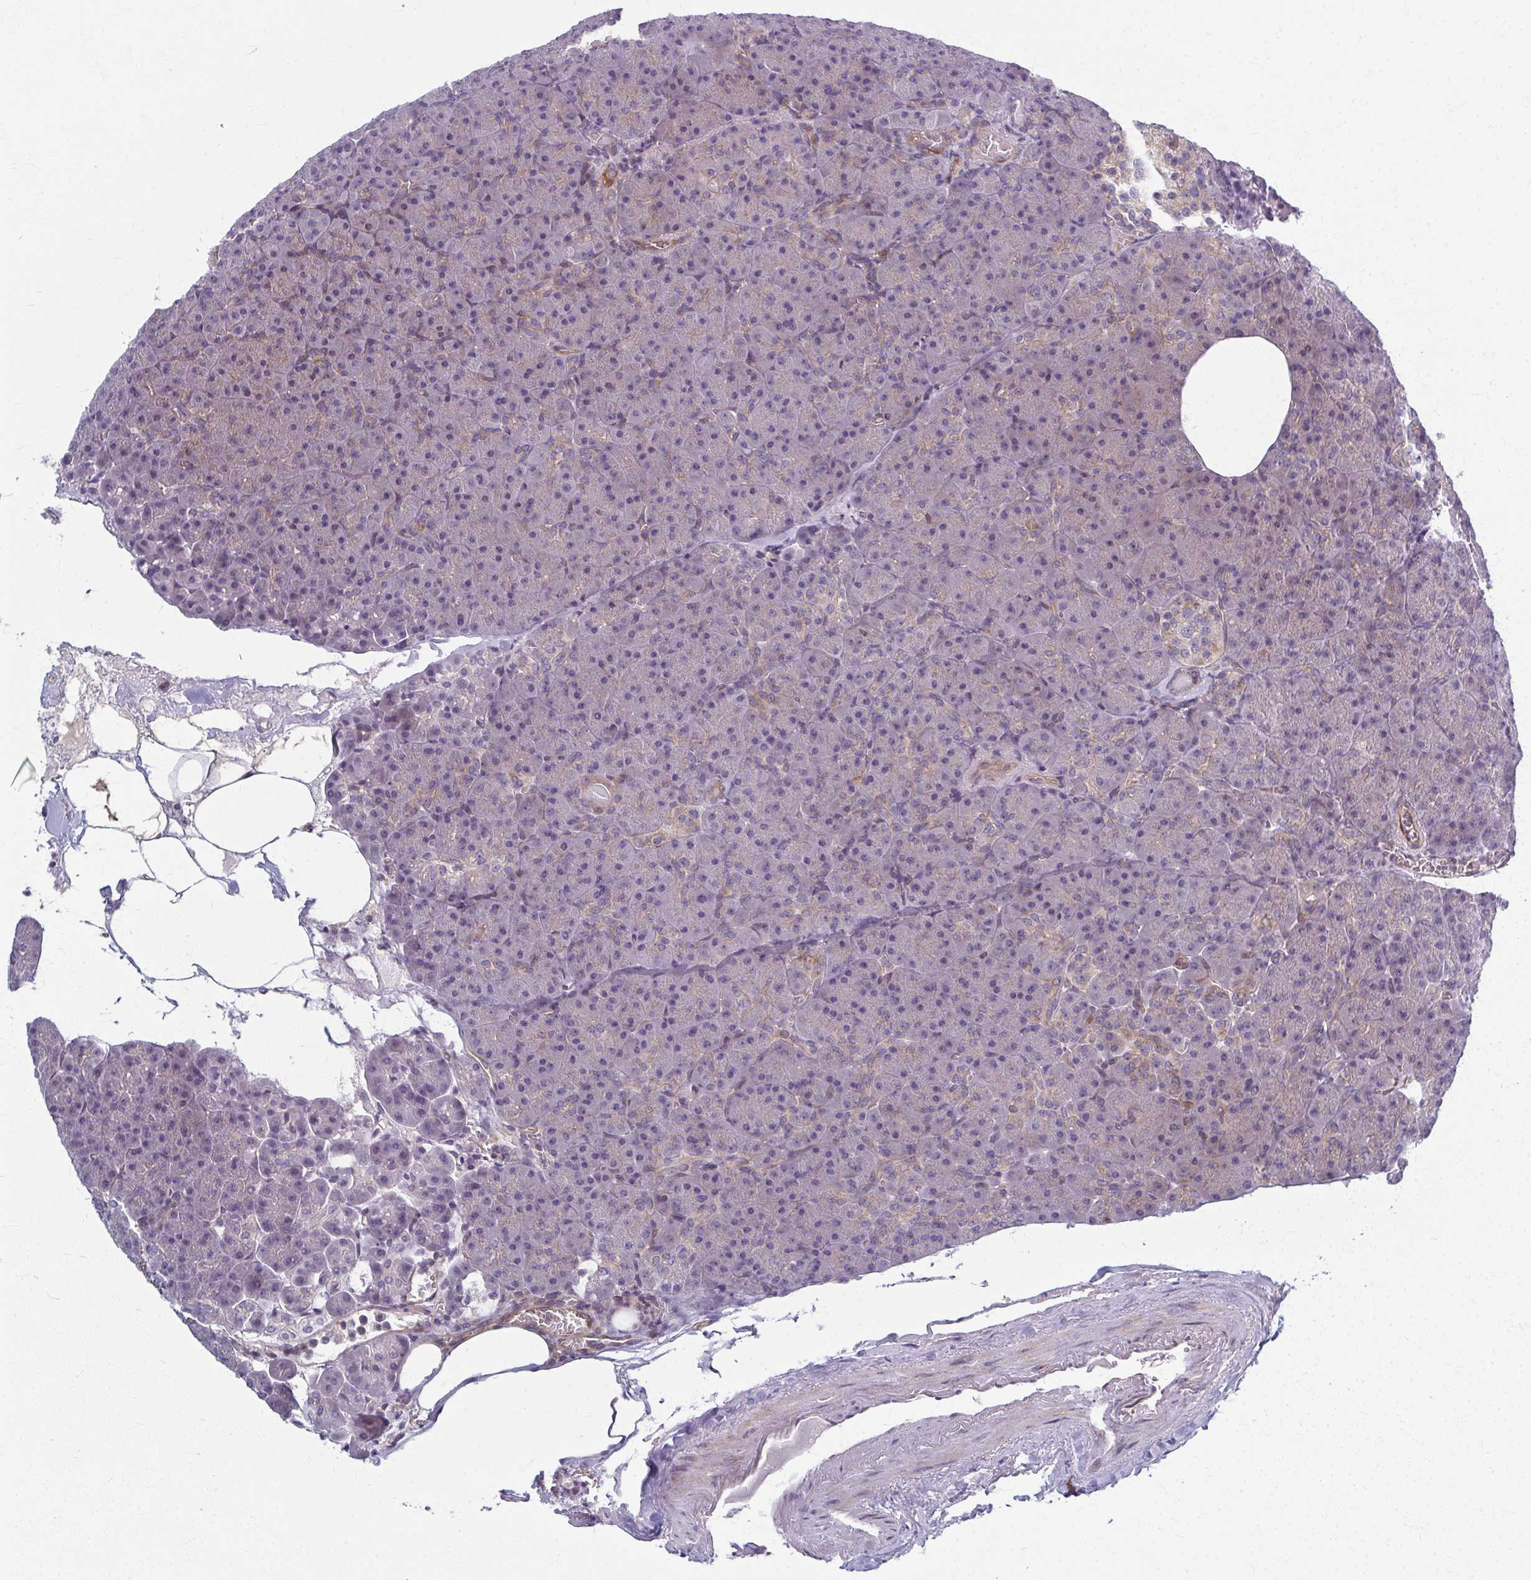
{"staining": {"intensity": "moderate", "quantity": "<25%", "location": "cytoplasmic/membranous"}, "tissue": "pancreas", "cell_type": "Exocrine glandular cells", "image_type": "normal", "snomed": [{"axis": "morphology", "description": "Normal tissue, NOS"}, {"axis": "topography", "description": "Pancreas"}], "caption": "An image showing moderate cytoplasmic/membranous expression in about <25% of exocrine glandular cells in benign pancreas, as visualized by brown immunohistochemical staining.", "gene": "EID2B", "patient": {"sex": "female", "age": 74}}